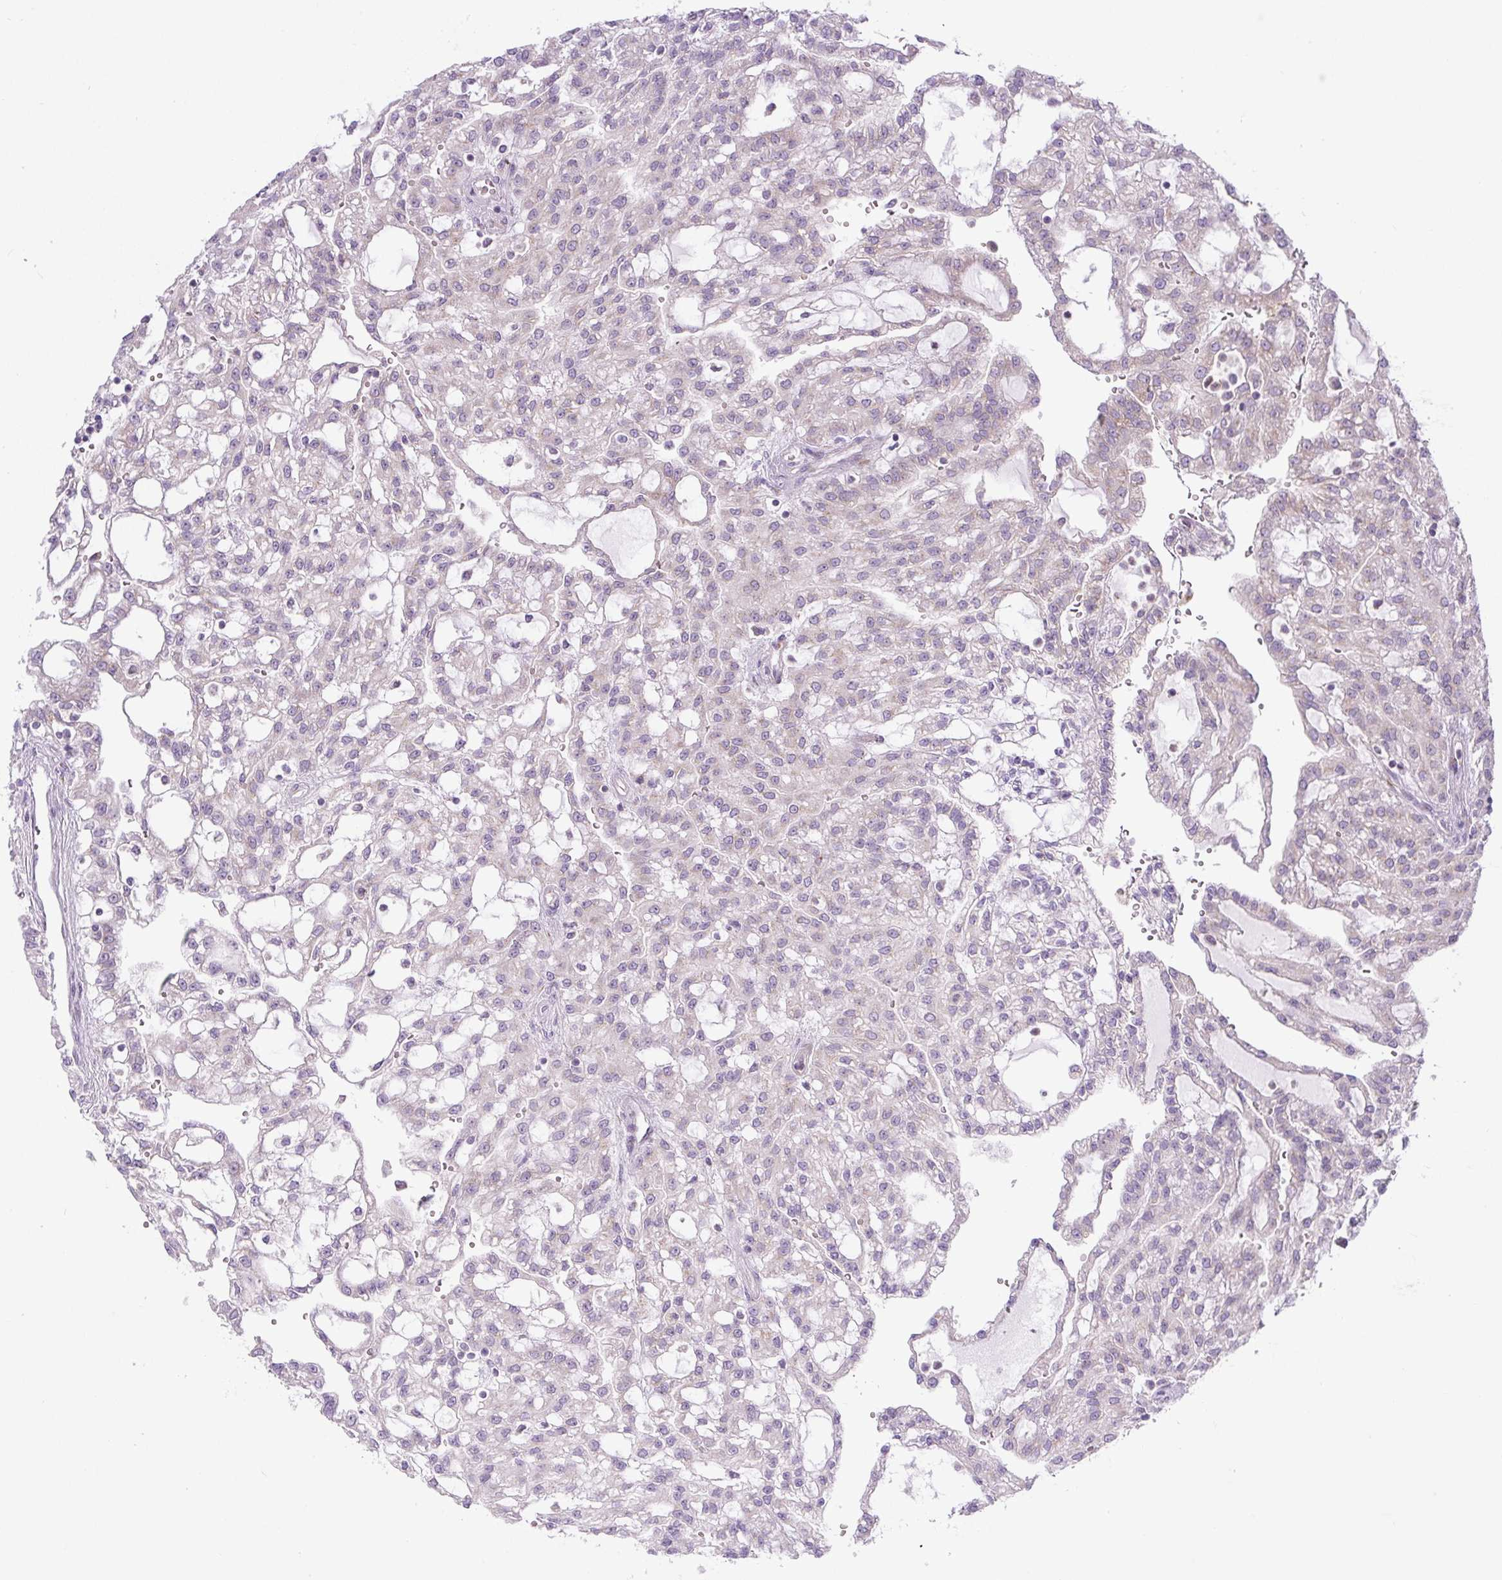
{"staining": {"intensity": "negative", "quantity": "none", "location": "none"}, "tissue": "renal cancer", "cell_type": "Tumor cells", "image_type": "cancer", "snomed": [{"axis": "morphology", "description": "Adenocarcinoma, NOS"}, {"axis": "topography", "description": "Kidney"}], "caption": "Immunohistochemistry (IHC) of human adenocarcinoma (renal) displays no expression in tumor cells.", "gene": "MLX", "patient": {"sex": "male", "age": 63}}